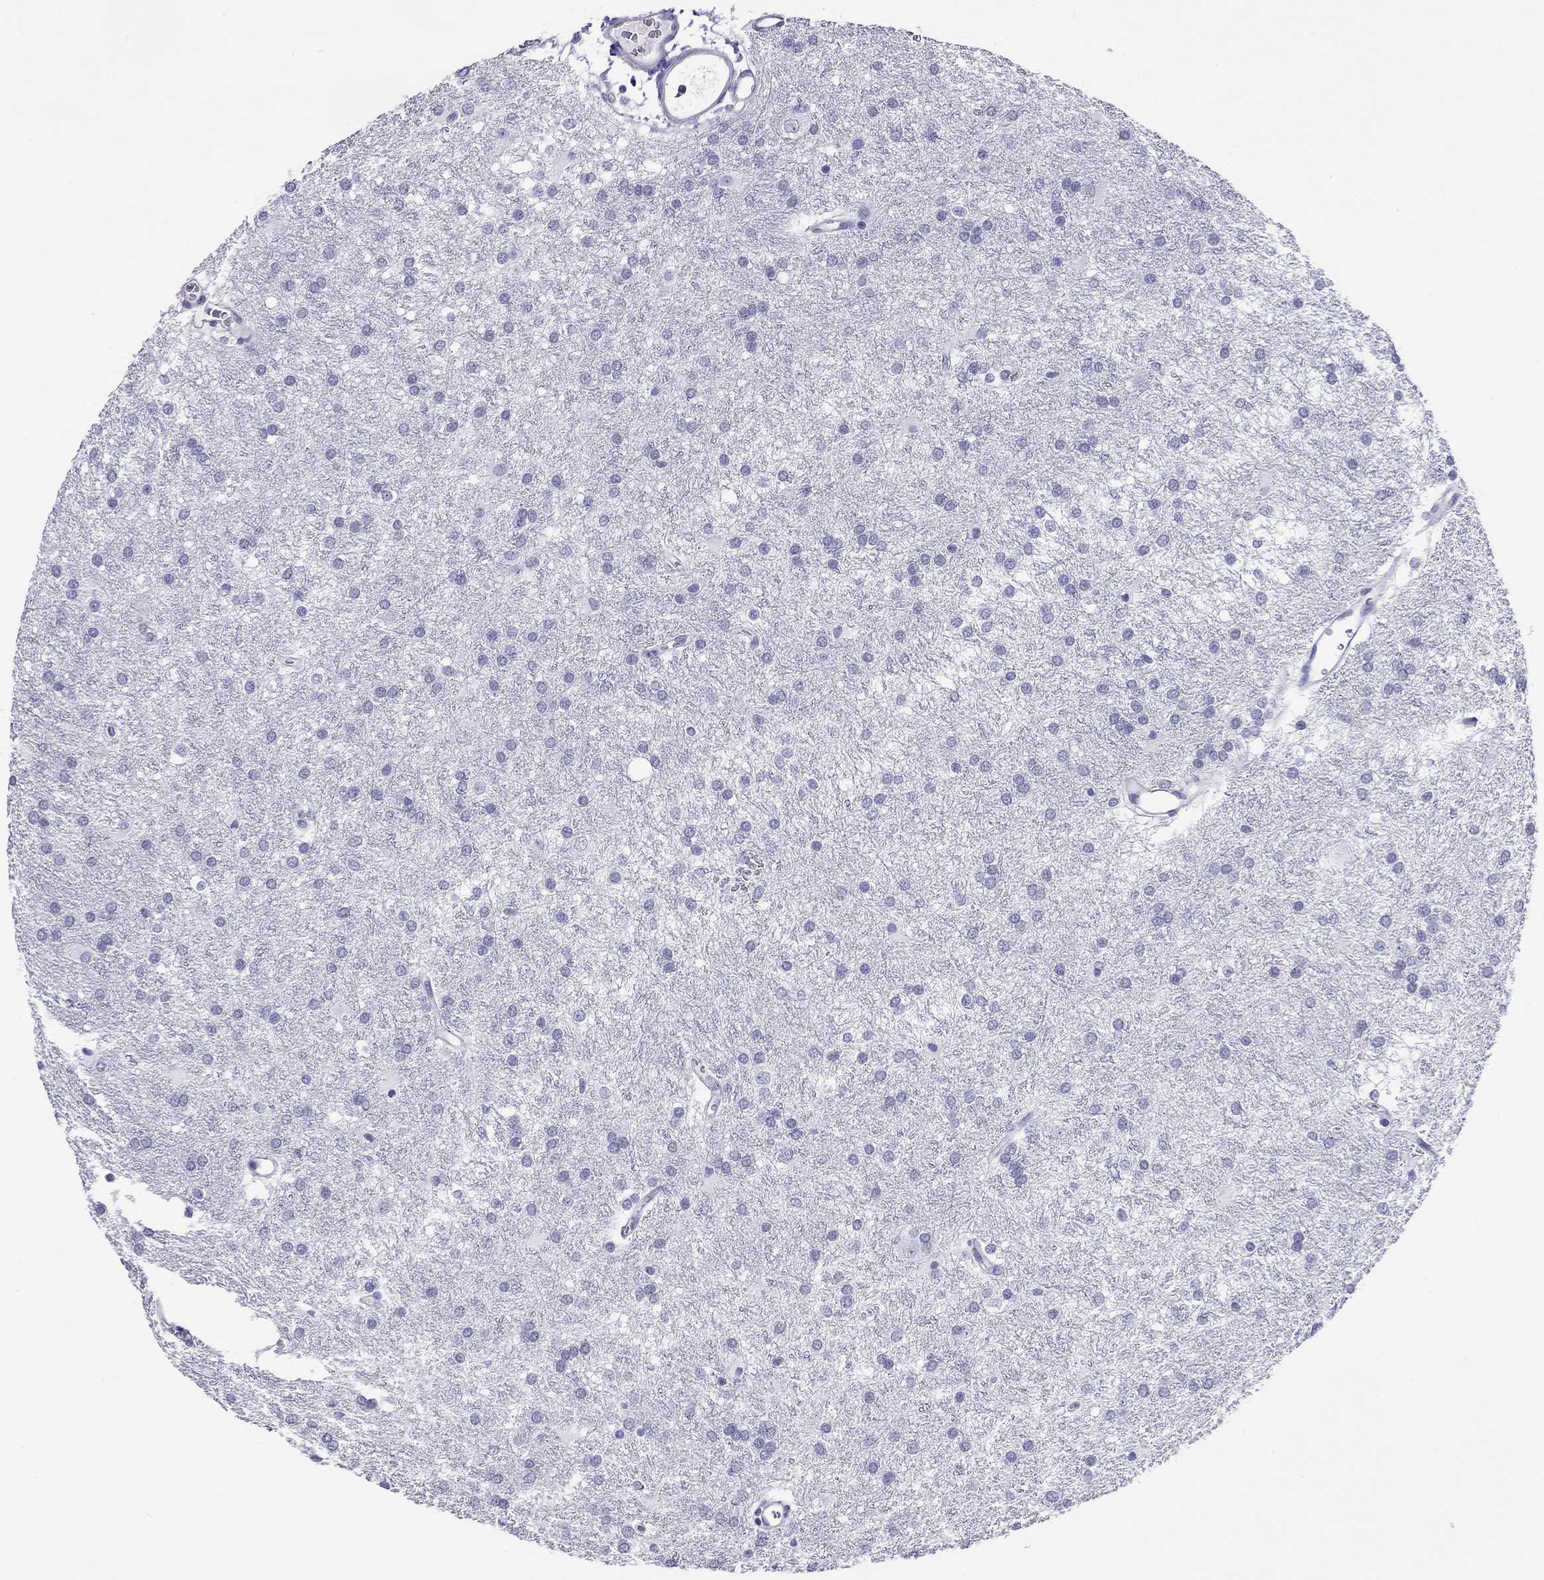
{"staining": {"intensity": "negative", "quantity": "none", "location": "none"}, "tissue": "glioma", "cell_type": "Tumor cells", "image_type": "cancer", "snomed": [{"axis": "morphology", "description": "Glioma, malignant, Low grade"}, {"axis": "topography", "description": "Brain"}], "caption": "A histopathology image of human glioma is negative for staining in tumor cells.", "gene": "MYMX", "patient": {"sex": "female", "age": 32}}